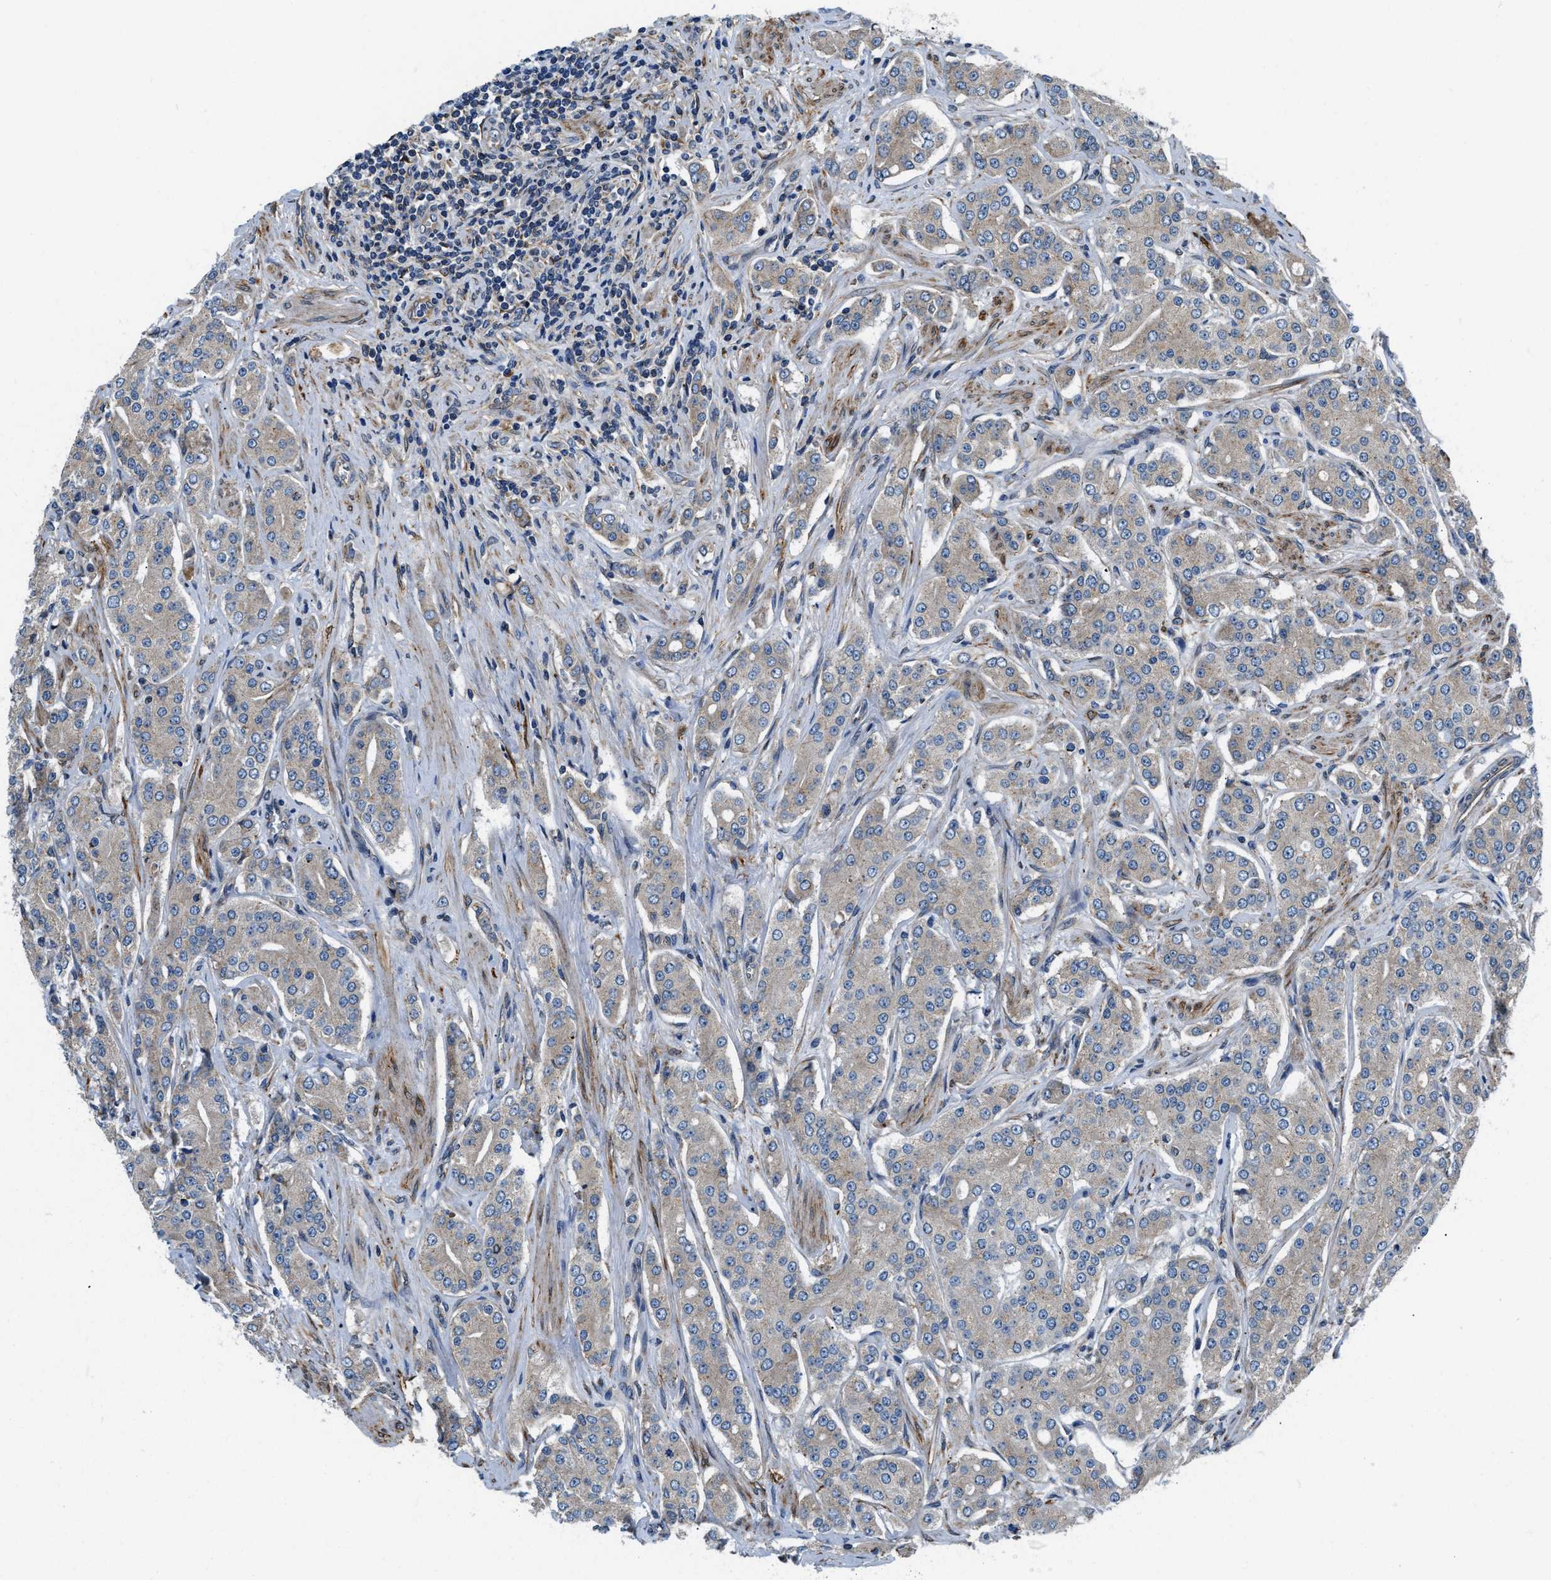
{"staining": {"intensity": "moderate", "quantity": ">75%", "location": "cytoplasmic/membranous"}, "tissue": "prostate cancer", "cell_type": "Tumor cells", "image_type": "cancer", "snomed": [{"axis": "morphology", "description": "Adenocarcinoma, Low grade"}, {"axis": "topography", "description": "Prostate"}], "caption": "High-magnification brightfield microscopy of low-grade adenocarcinoma (prostate) stained with DAB (brown) and counterstained with hematoxylin (blue). tumor cells exhibit moderate cytoplasmic/membranous staining is seen in about>75% of cells.", "gene": "ARL6IP5", "patient": {"sex": "male", "age": 69}}